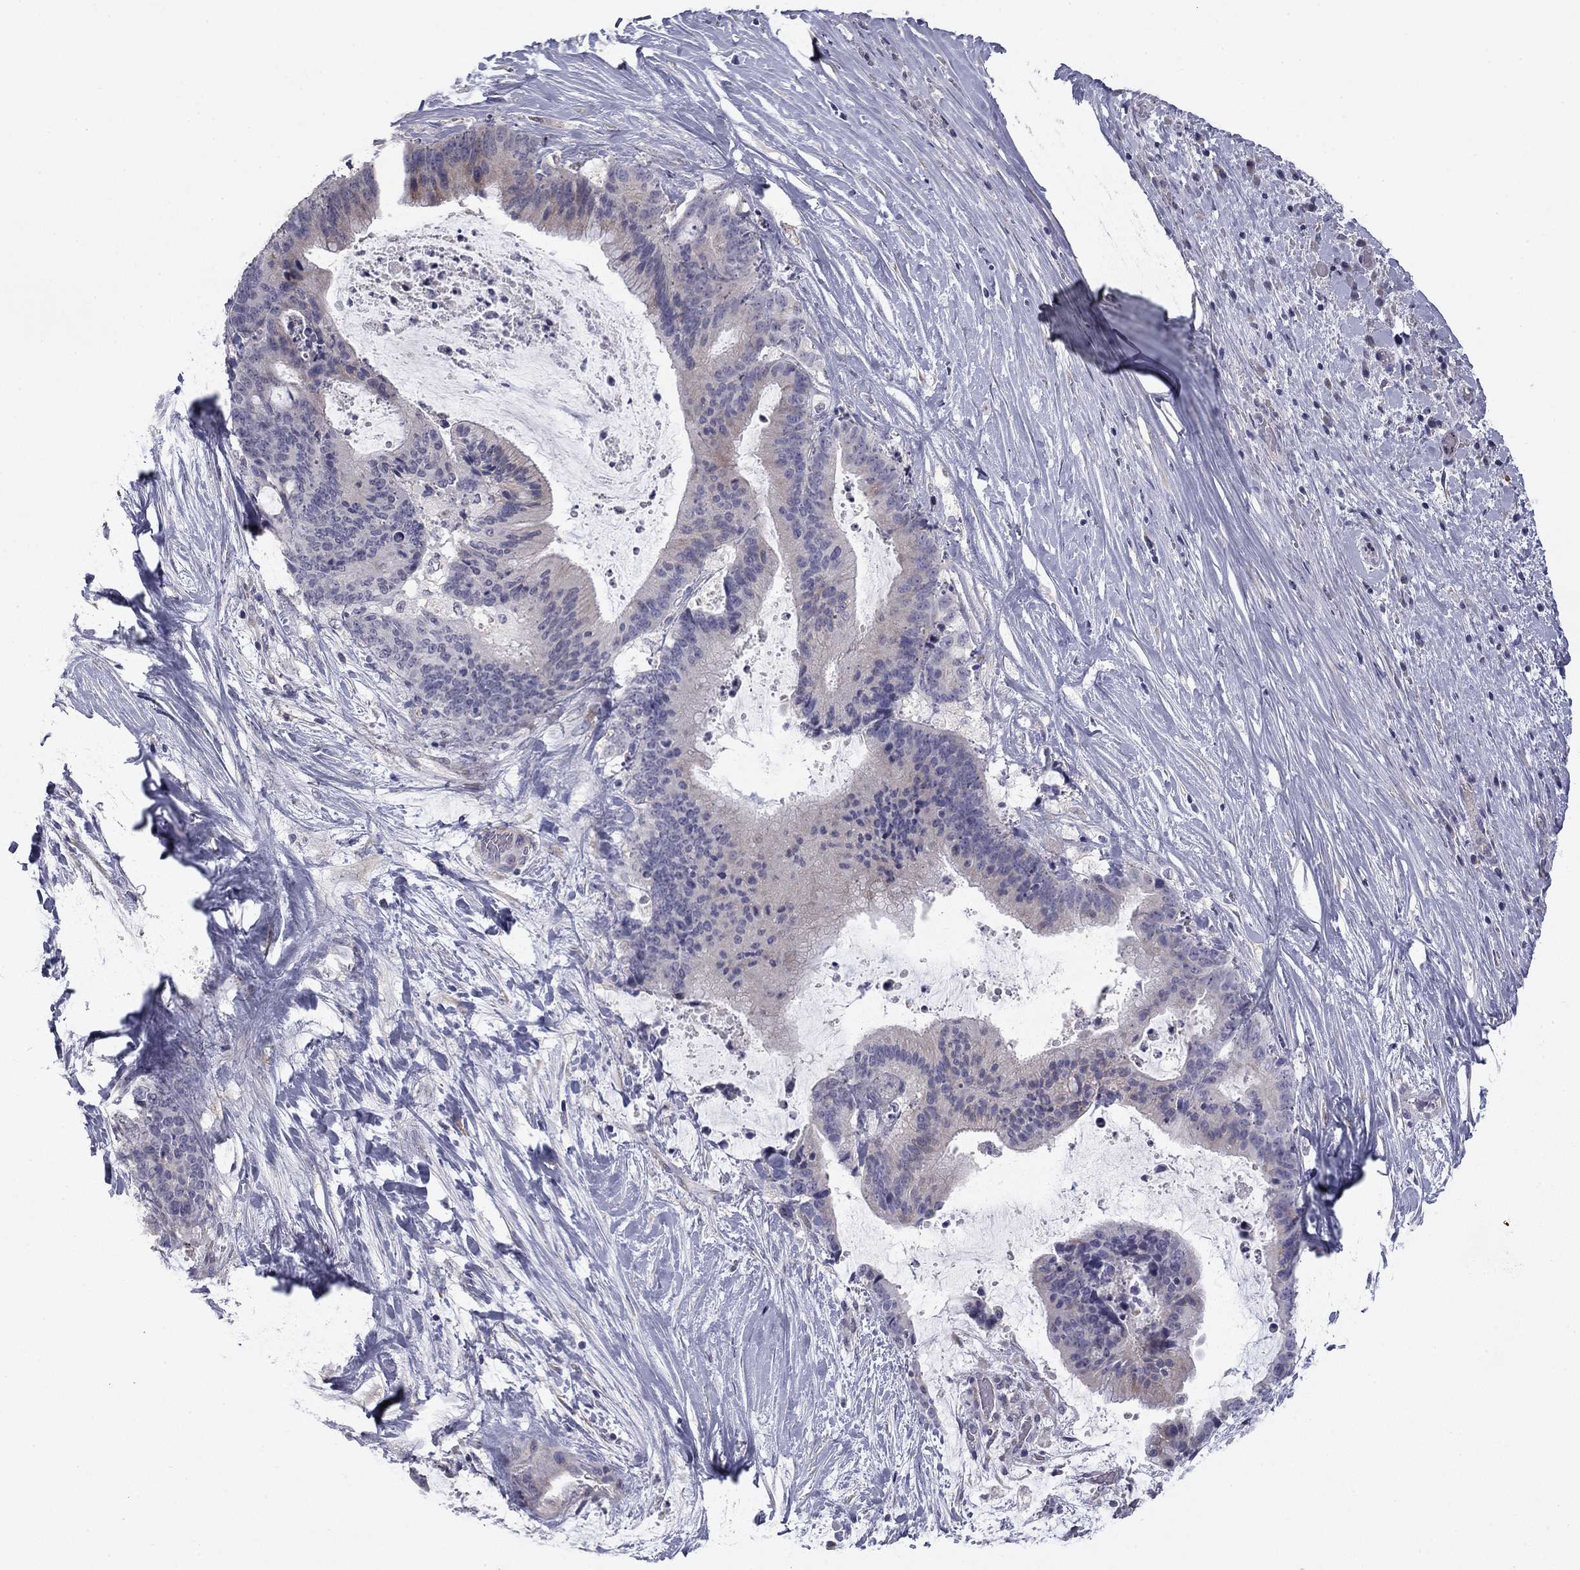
{"staining": {"intensity": "strong", "quantity": "25%-75%", "location": "cytoplasmic/membranous"}, "tissue": "liver cancer", "cell_type": "Tumor cells", "image_type": "cancer", "snomed": [{"axis": "morphology", "description": "Cholangiocarcinoma"}, {"axis": "topography", "description": "Liver"}], "caption": "Strong cytoplasmic/membranous protein expression is identified in about 25%-75% of tumor cells in liver cholangiocarcinoma.", "gene": "PRRT2", "patient": {"sex": "female", "age": 73}}